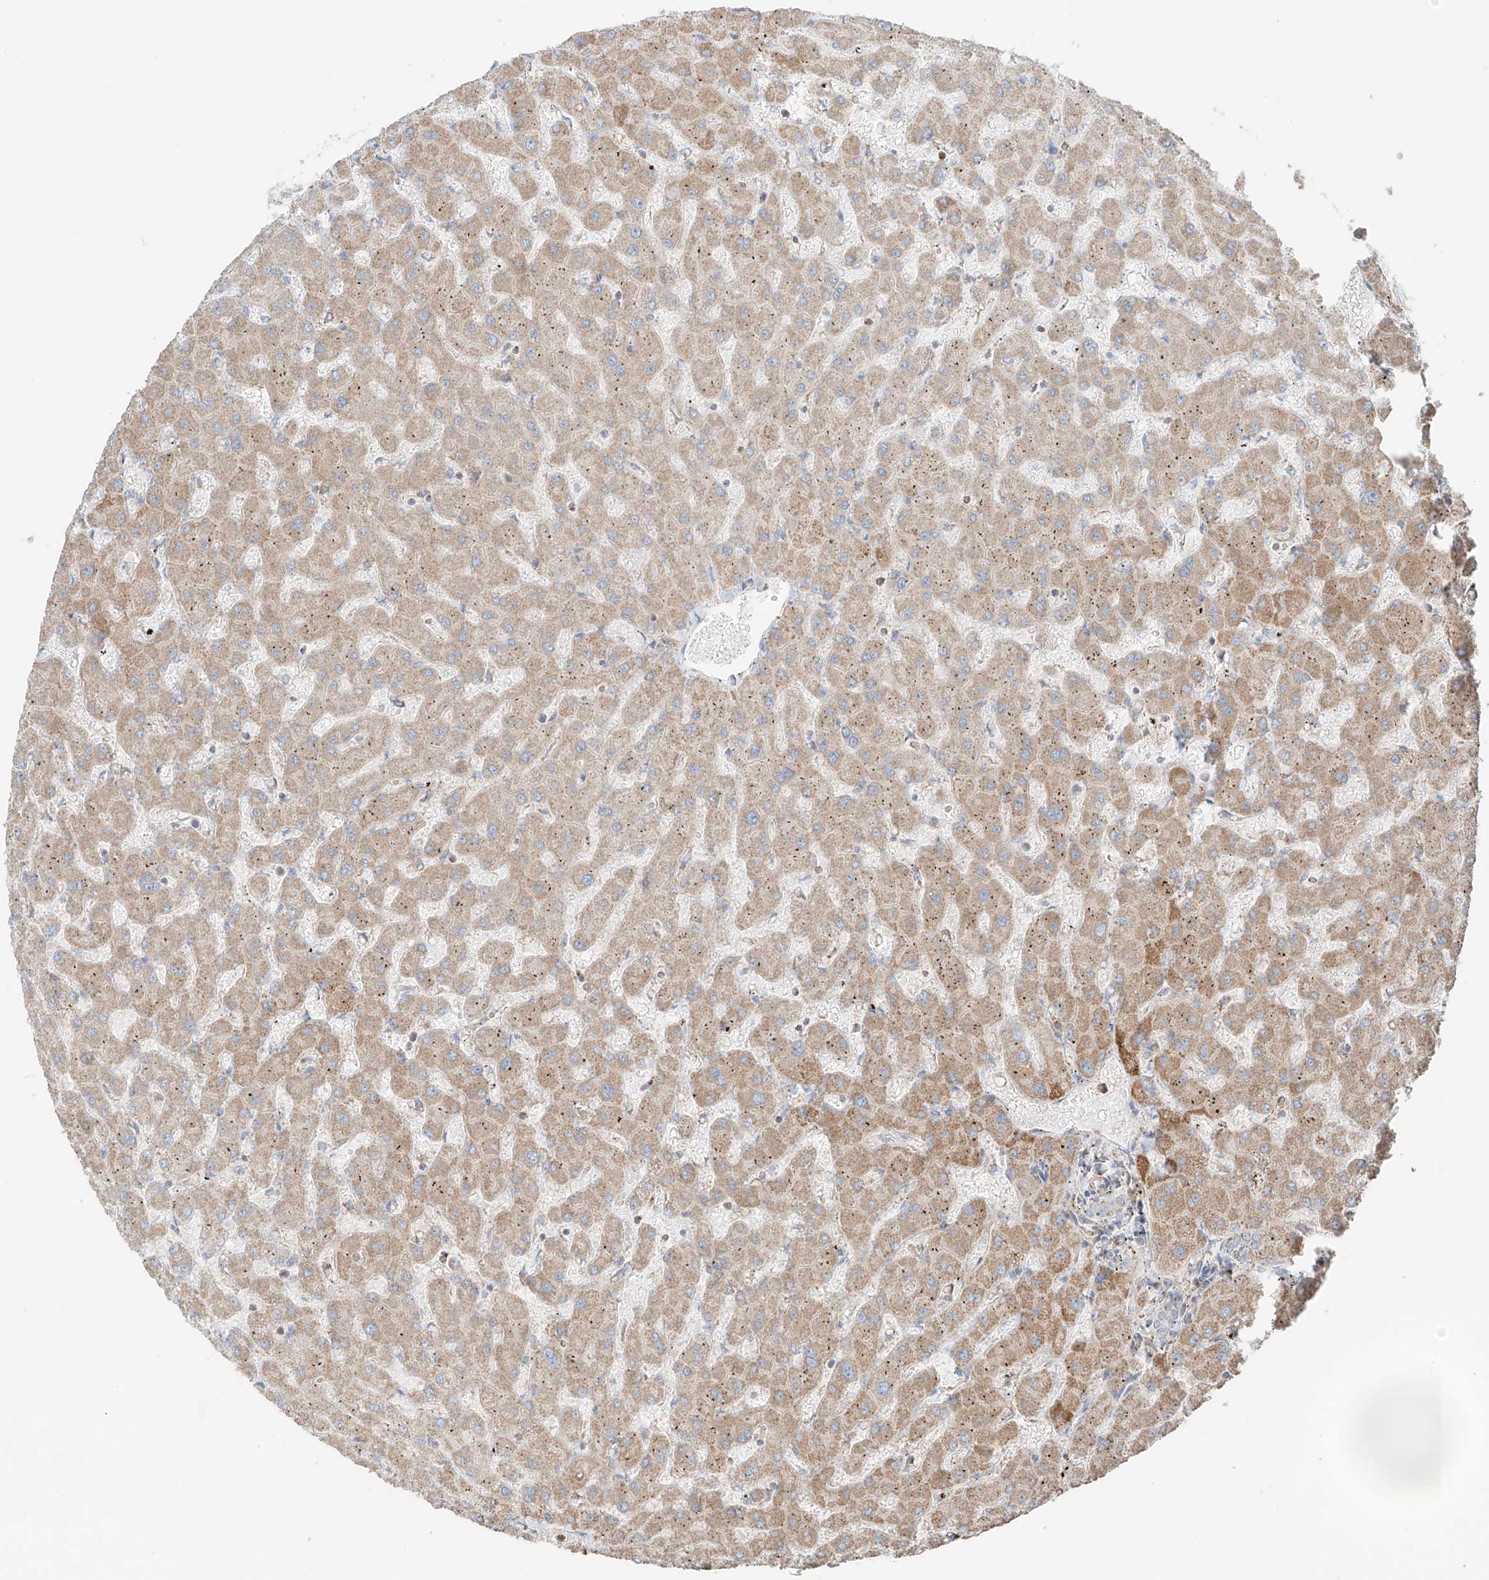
{"staining": {"intensity": "negative", "quantity": "none", "location": "none"}, "tissue": "liver", "cell_type": "Cholangiocytes", "image_type": "normal", "snomed": [{"axis": "morphology", "description": "Normal tissue, NOS"}, {"axis": "topography", "description": "Liver"}], "caption": "Immunohistochemistry (IHC) photomicrograph of normal liver: liver stained with DAB (3,3'-diaminobenzidine) displays no significant protein expression in cholangiocytes. Brightfield microscopy of immunohistochemistry (IHC) stained with DAB (brown) and hematoxylin (blue), captured at high magnification.", "gene": "COLGALT2", "patient": {"sex": "female", "age": 63}}